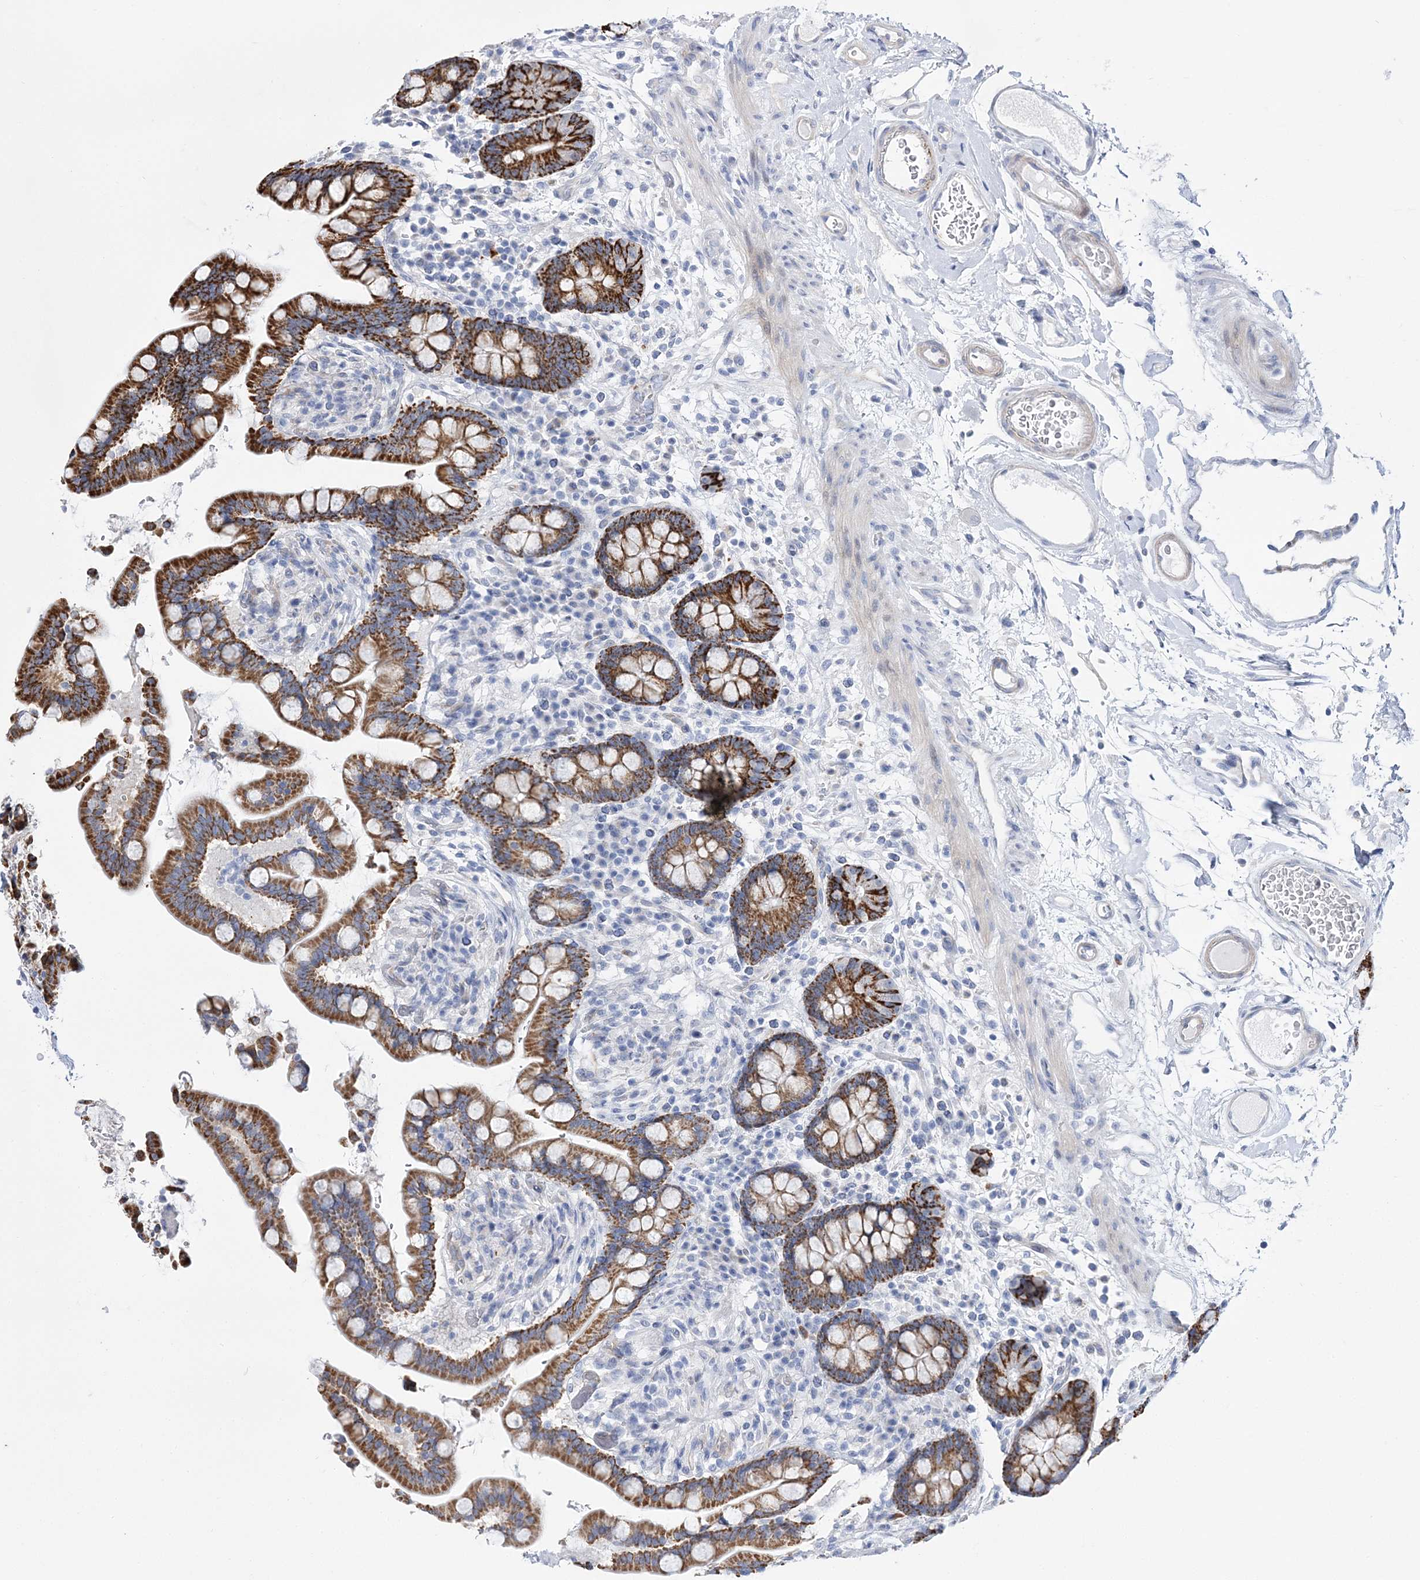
{"staining": {"intensity": "negative", "quantity": "none", "location": "none"}, "tissue": "colon", "cell_type": "Endothelial cells", "image_type": "normal", "snomed": [{"axis": "morphology", "description": "Normal tissue, NOS"}, {"axis": "topography", "description": "Colon"}], "caption": "Colon was stained to show a protein in brown. There is no significant staining in endothelial cells. (DAB (3,3'-diaminobenzidine) immunohistochemistry (IHC) with hematoxylin counter stain).", "gene": "ANO1", "patient": {"sex": "male", "age": 73}}